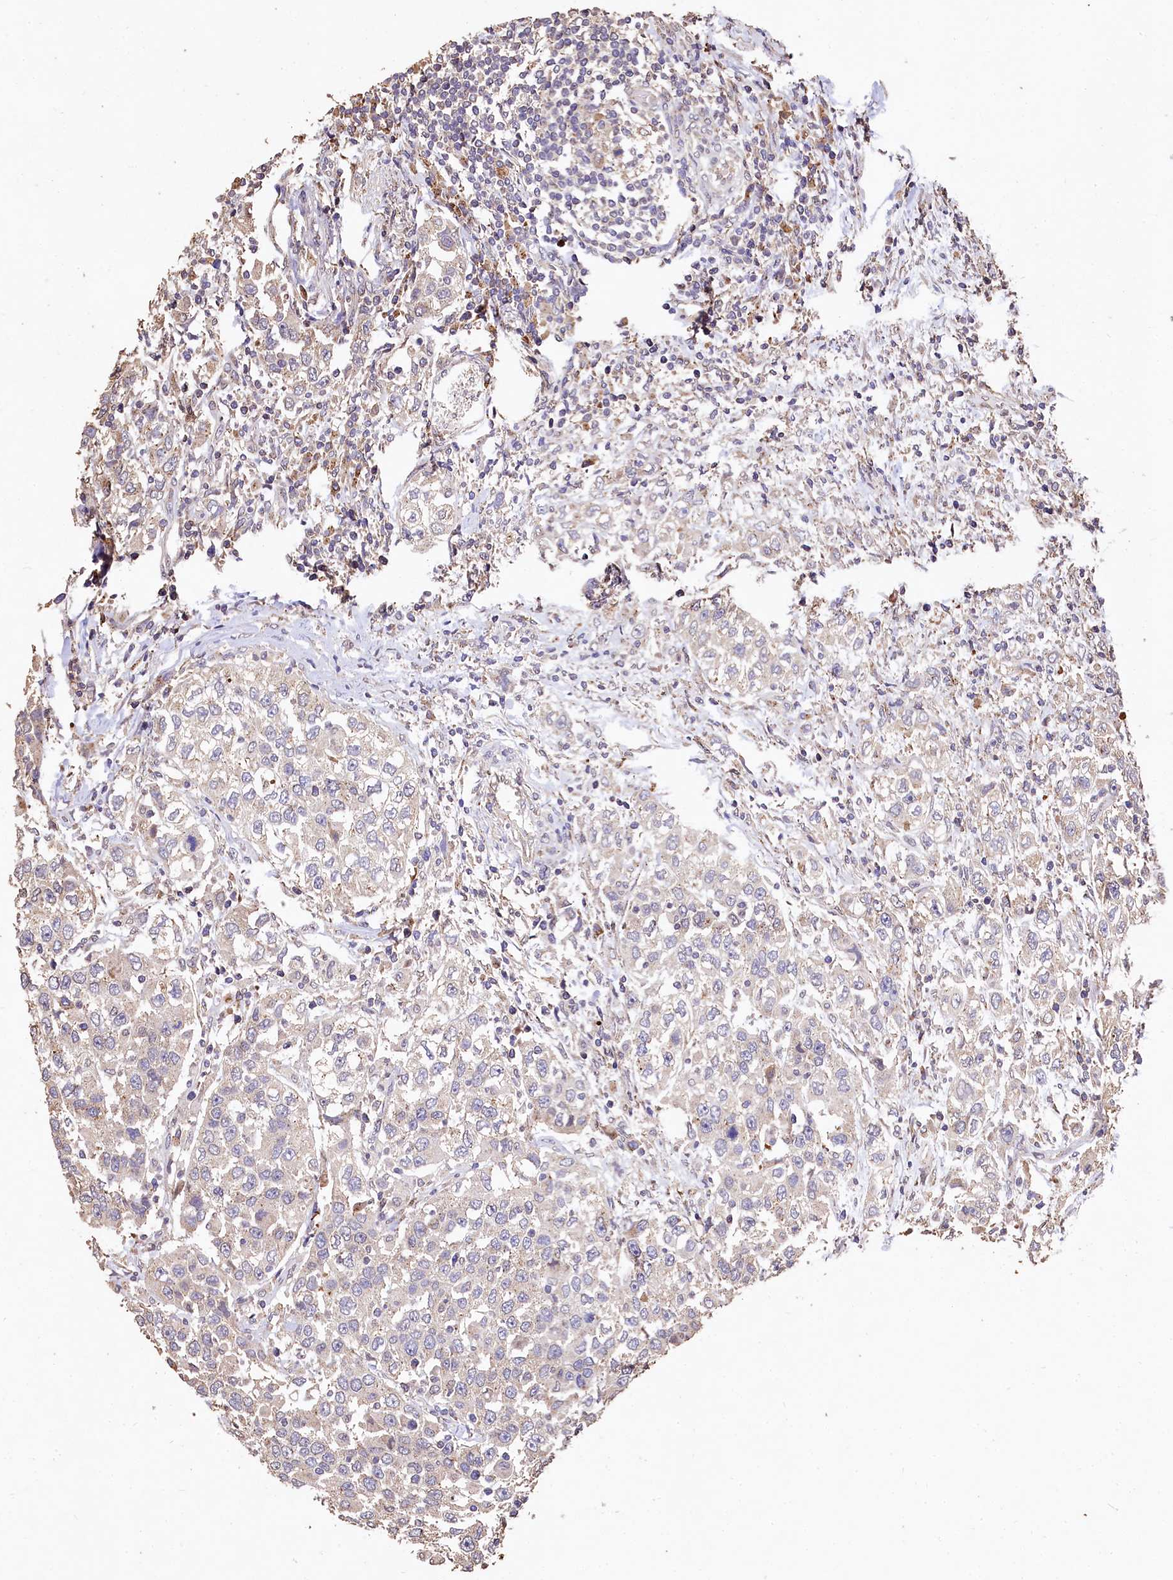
{"staining": {"intensity": "weak", "quantity": "<25%", "location": "cytoplasmic/membranous"}, "tissue": "urothelial cancer", "cell_type": "Tumor cells", "image_type": "cancer", "snomed": [{"axis": "morphology", "description": "Urothelial carcinoma, High grade"}, {"axis": "topography", "description": "Urinary bladder"}], "caption": "Immunohistochemistry (IHC) image of urothelial carcinoma (high-grade) stained for a protein (brown), which displays no expression in tumor cells. Brightfield microscopy of immunohistochemistry (IHC) stained with DAB (3,3'-diaminobenzidine) (brown) and hematoxylin (blue), captured at high magnification.", "gene": "LSM4", "patient": {"sex": "female", "age": 80}}